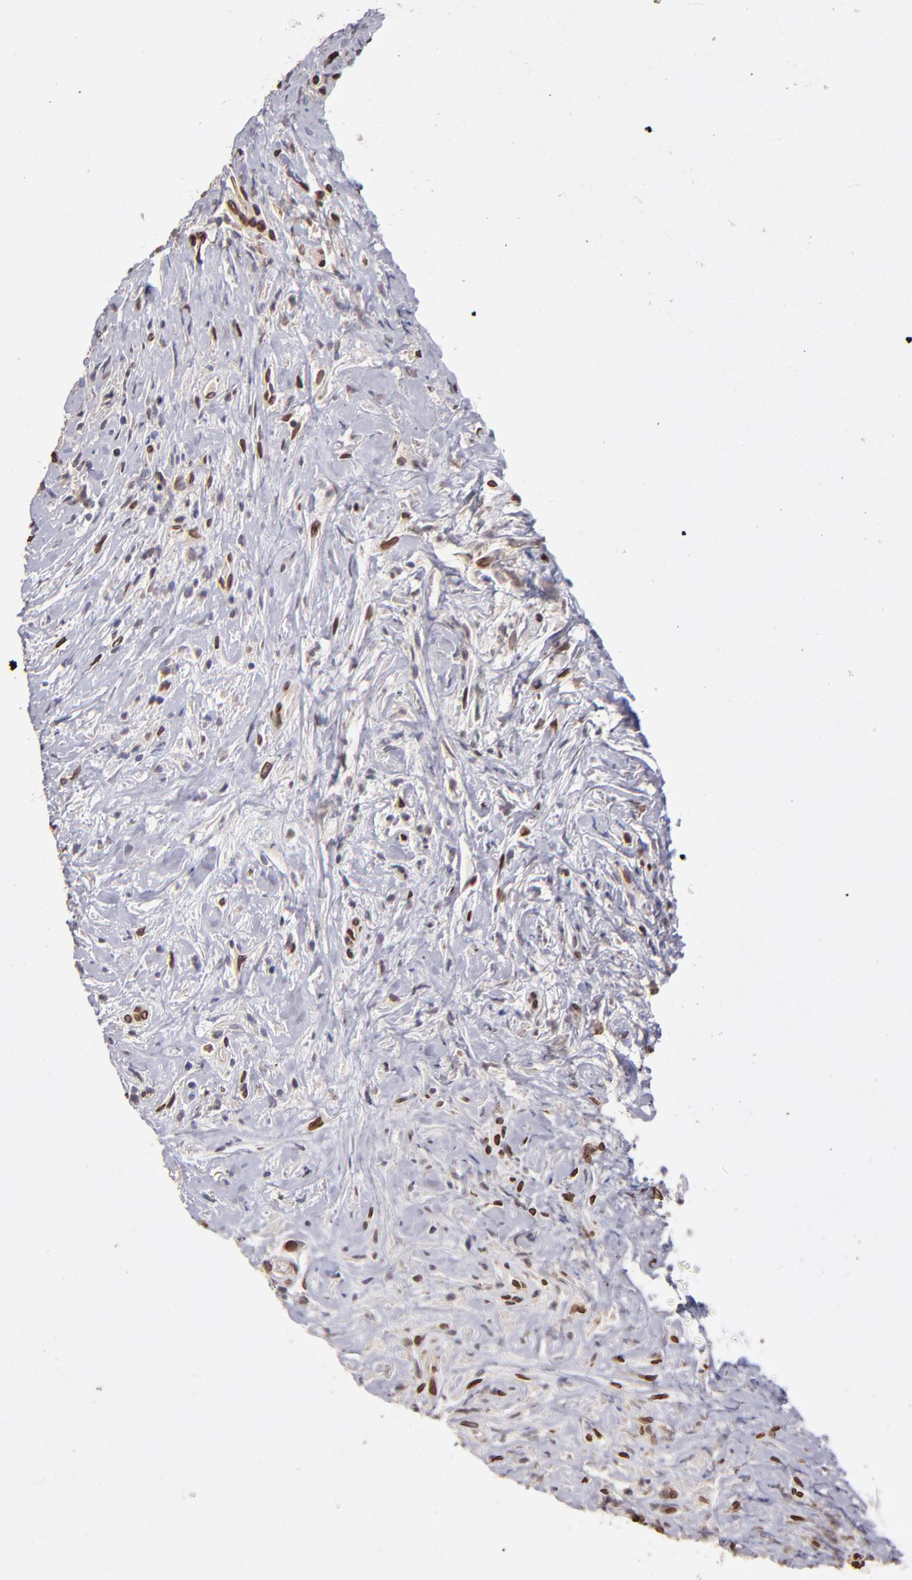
{"staining": {"intensity": "moderate", "quantity": "<25%", "location": "cytoplasmic/membranous,nuclear"}, "tissue": "lymphoma", "cell_type": "Tumor cells", "image_type": "cancer", "snomed": [{"axis": "morphology", "description": "Hodgkin's disease, NOS"}, {"axis": "topography", "description": "Lymph node"}], "caption": "A histopathology image showing moderate cytoplasmic/membranous and nuclear staining in approximately <25% of tumor cells in lymphoma, as visualized by brown immunohistochemical staining.", "gene": "PUM3", "patient": {"sex": "female", "age": 25}}